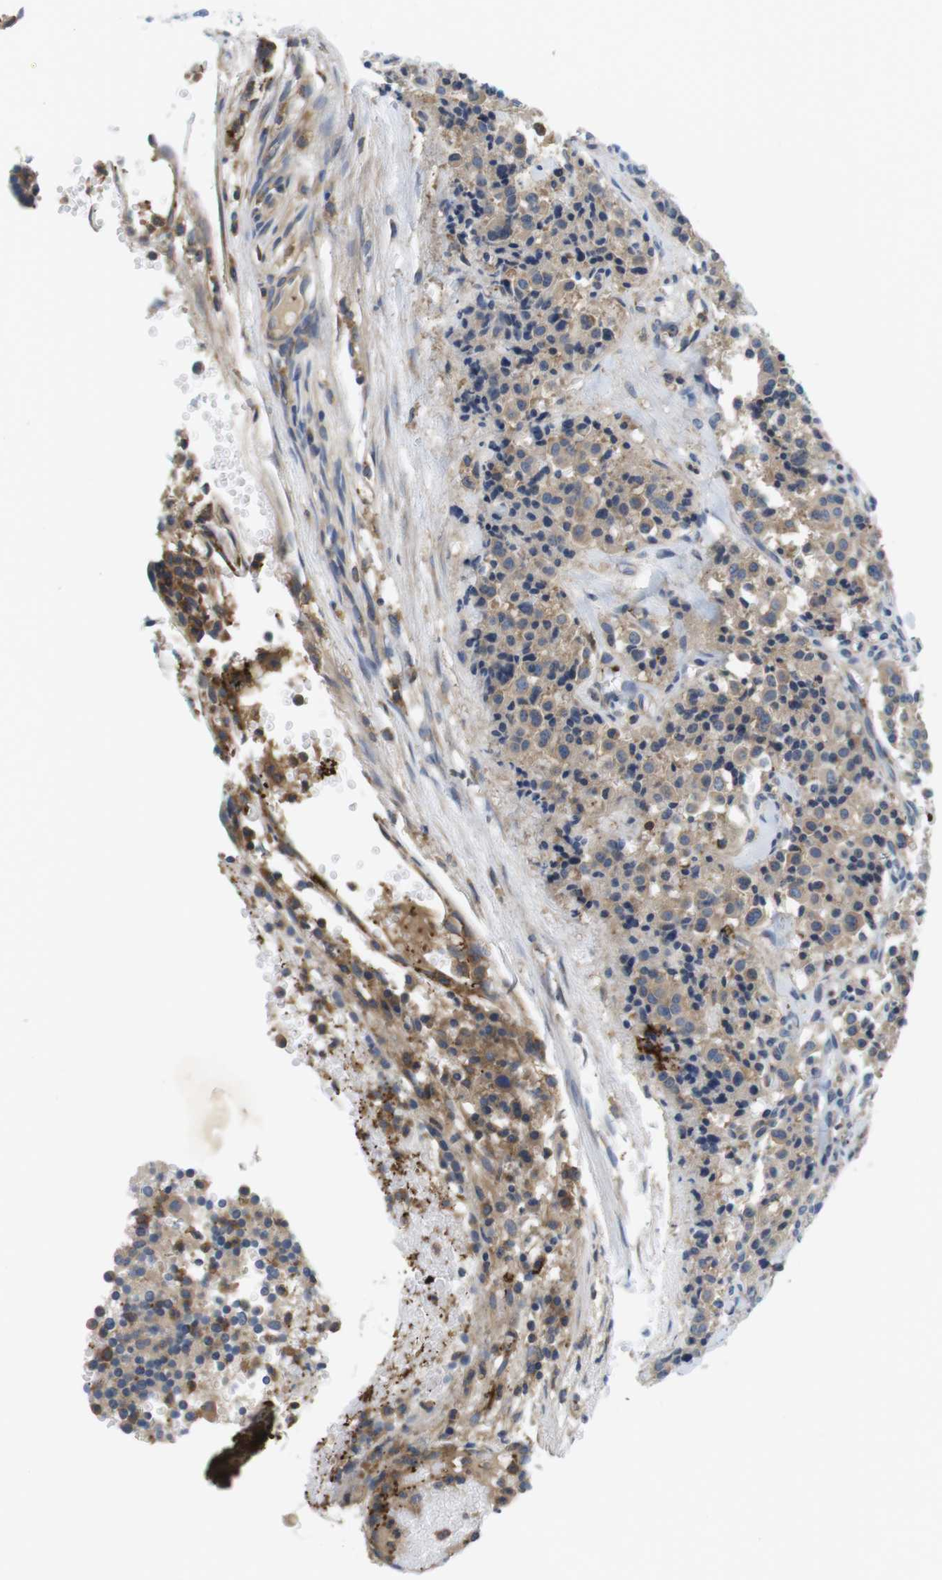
{"staining": {"intensity": "weak", "quantity": ">75%", "location": "cytoplasmic/membranous"}, "tissue": "carcinoid", "cell_type": "Tumor cells", "image_type": "cancer", "snomed": [{"axis": "morphology", "description": "Carcinoid, malignant, NOS"}, {"axis": "topography", "description": "Lung"}], "caption": "An IHC photomicrograph of neoplastic tissue is shown. Protein staining in brown shows weak cytoplasmic/membranous positivity in carcinoid within tumor cells.", "gene": "HERPUD2", "patient": {"sex": "male", "age": 30}}